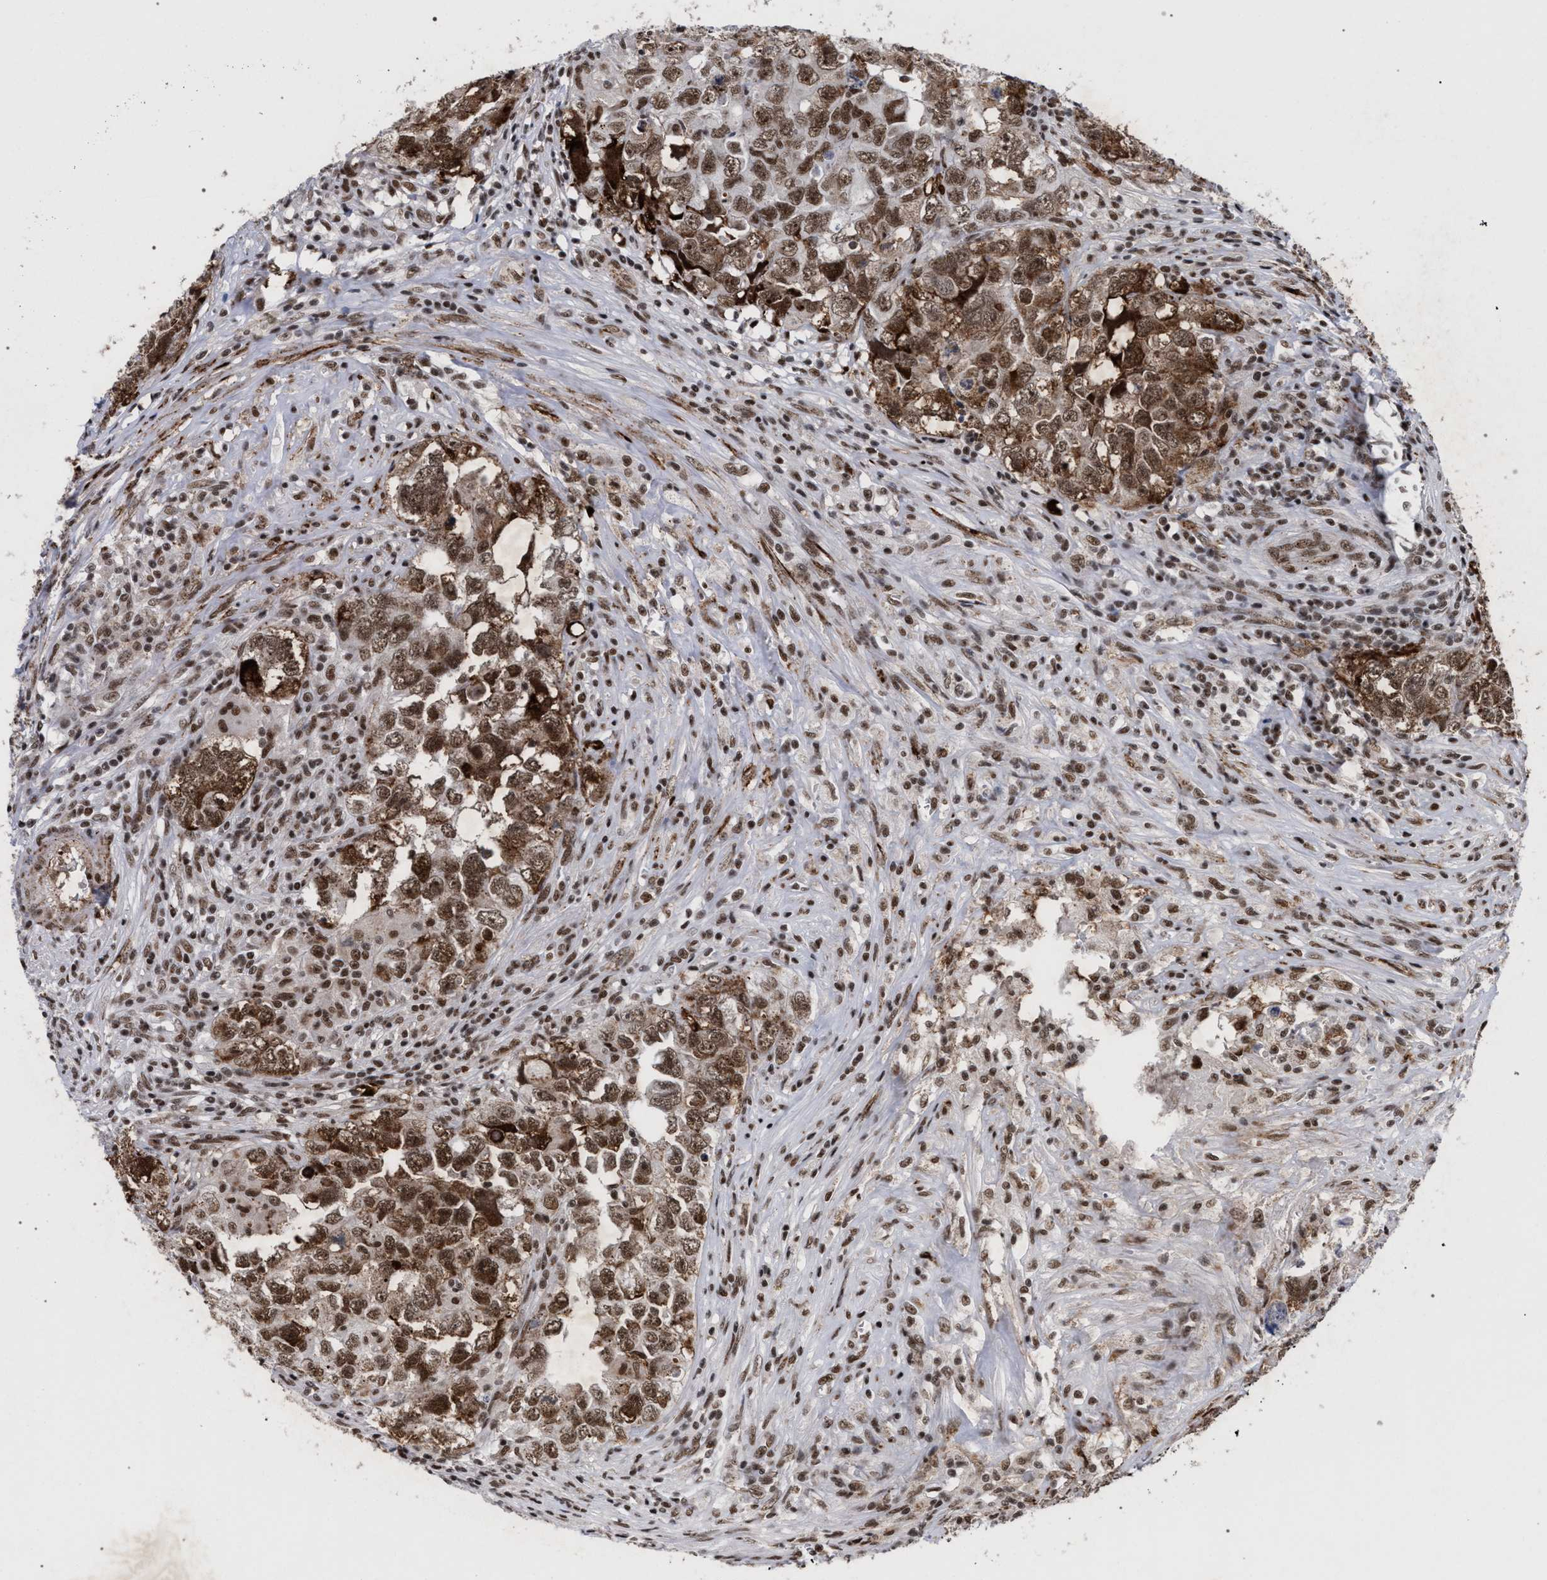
{"staining": {"intensity": "moderate", "quantity": ">75%", "location": "nuclear"}, "tissue": "testis cancer", "cell_type": "Tumor cells", "image_type": "cancer", "snomed": [{"axis": "morphology", "description": "Seminoma, NOS"}, {"axis": "morphology", "description": "Carcinoma, Embryonal, NOS"}, {"axis": "topography", "description": "Testis"}], "caption": "The immunohistochemical stain highlights moderate nuclear expression in tumor cells of testis cancer tissue. (Brightfield microscopy of DAB IHC at high magnification).", "gene": "SCAF4", "patient": {"sex": "male", "age": 43}}